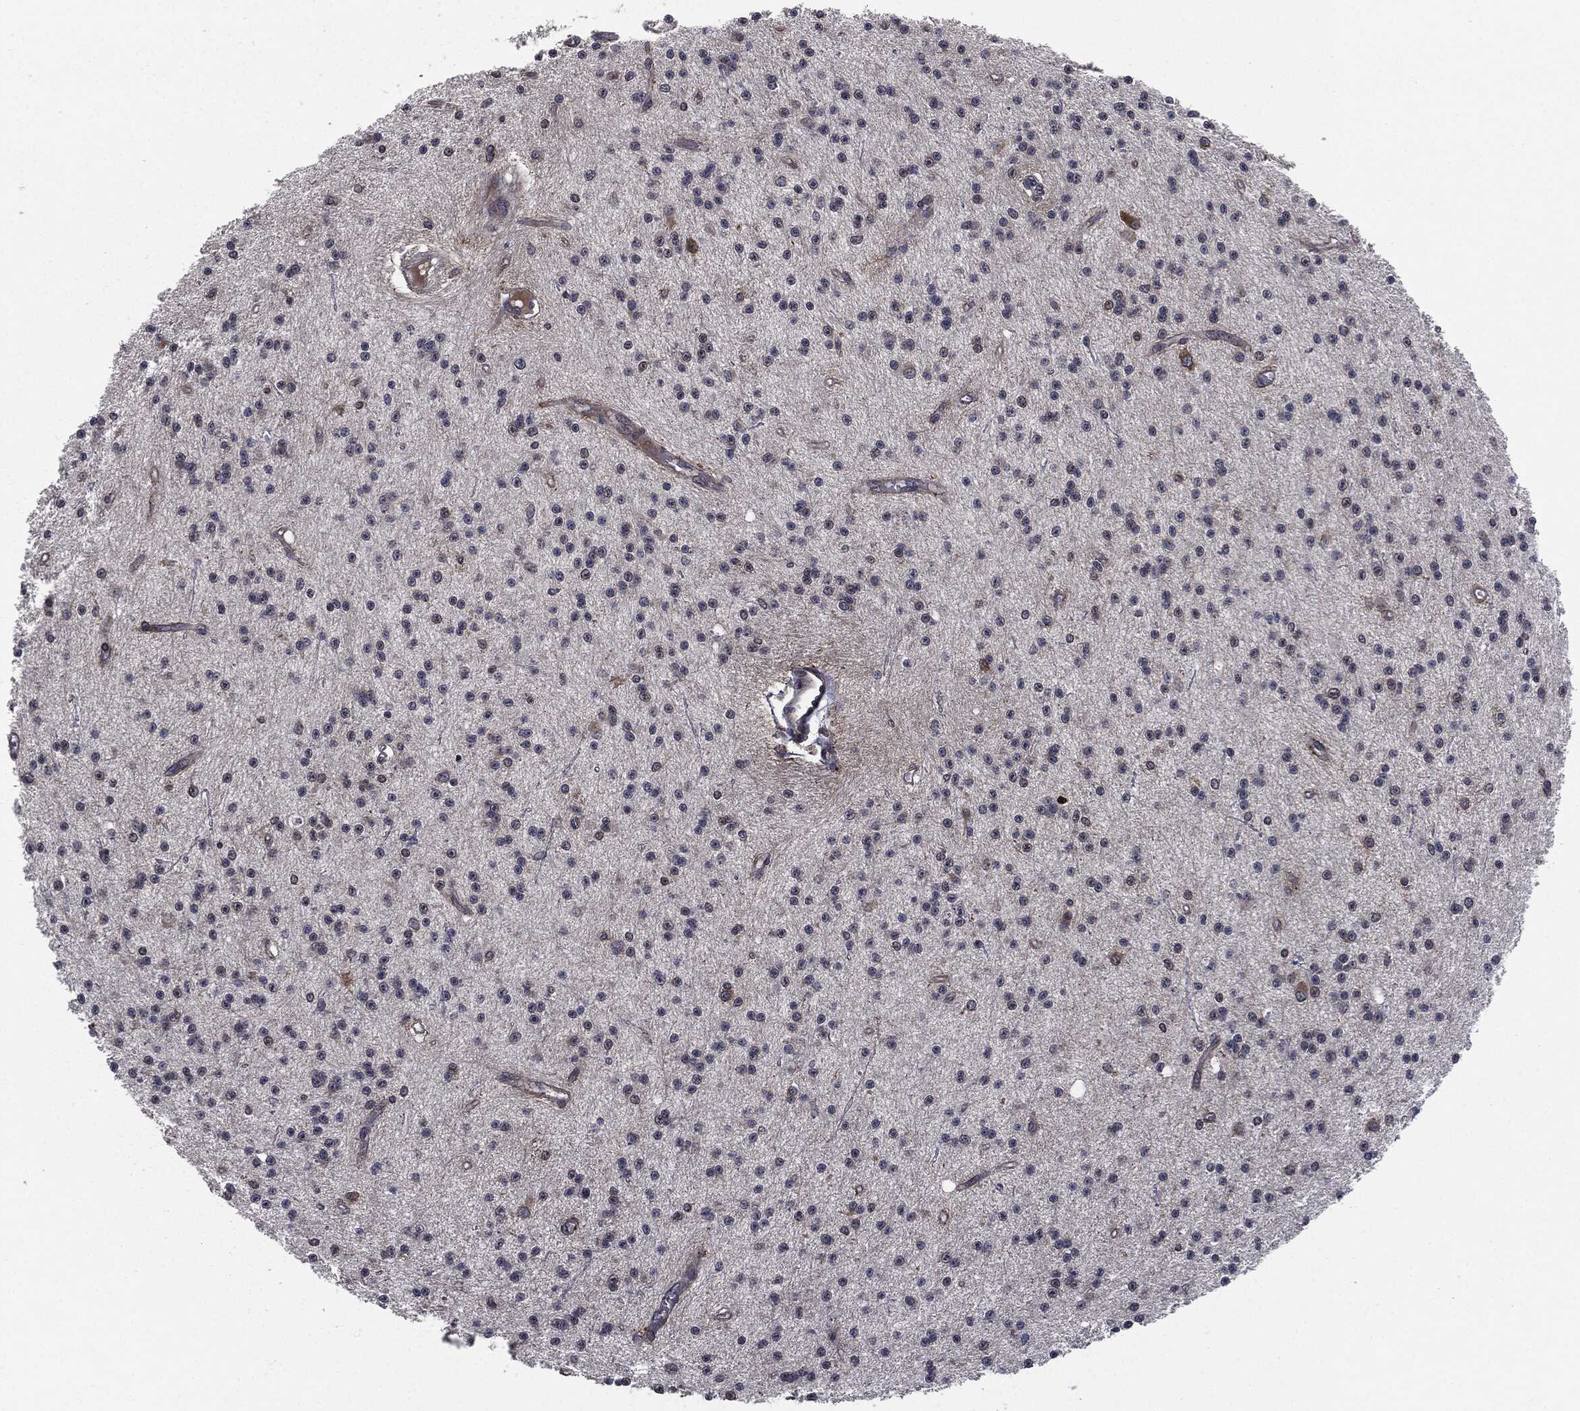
{"staining": {"intensity": "negative", "quantity": "none", "location": "none"}, "tissue": "glioma", "cell_type": "Tumor cells", "image_type": "cancer", "snomed": [{"axis": "morphology", "description": "Glioma, malignant, Low grade"}, {"axis": "topography", "description": "Brain"}], "caption": "This photomicrograph is of glioma stained with IHC to label a protein in brown with the nuclei are counter-stained blue. There is no expression in tumor cells. Nuclei are stained in blue.", "gene": "UBR1", "patient": {"sex": "male", "age": 27}}